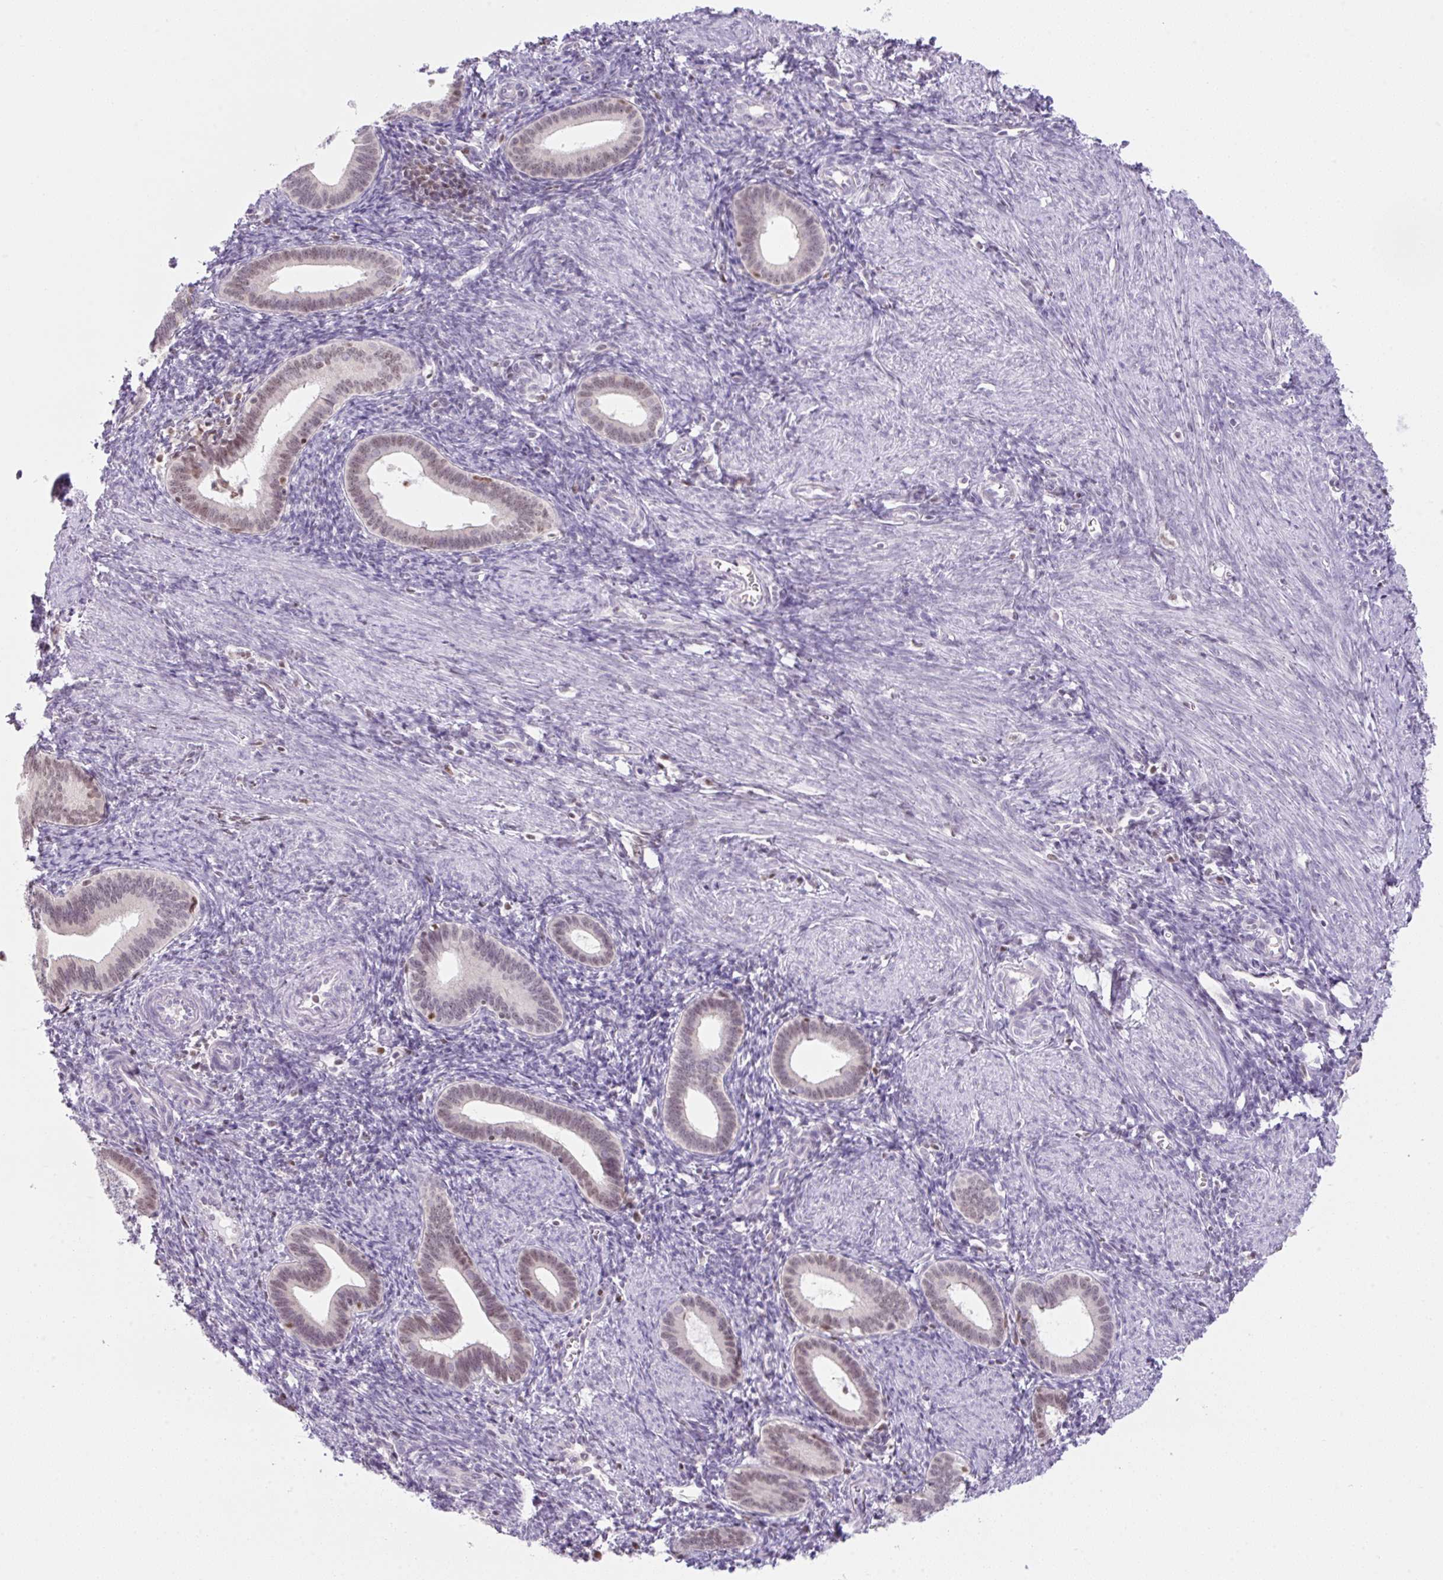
{"staining": {"intensity": "negative", "quantity": "none", "location": "none"}, "tissue": "endometrium", "cell_type": "Cells in endometrial stroma", "image_type": "normal", "snomed": [{"axis": "morphology", "description": "Normal tissue, NOS"}, {"axis": "topography", "description": "Endometrium"}], "caption": "The histopathology image shows no significant positivity in cells in endometrial stroma of endometrium. The staining was performed using DAB (3,3'-diaminobenzidine) to visualize the protein expression in brown, while the nuclei were stained in blue with hematoxylin (Magnification: 20x).", "gene": "TLE3", "patient": {"sex": "female", "age": 41}}